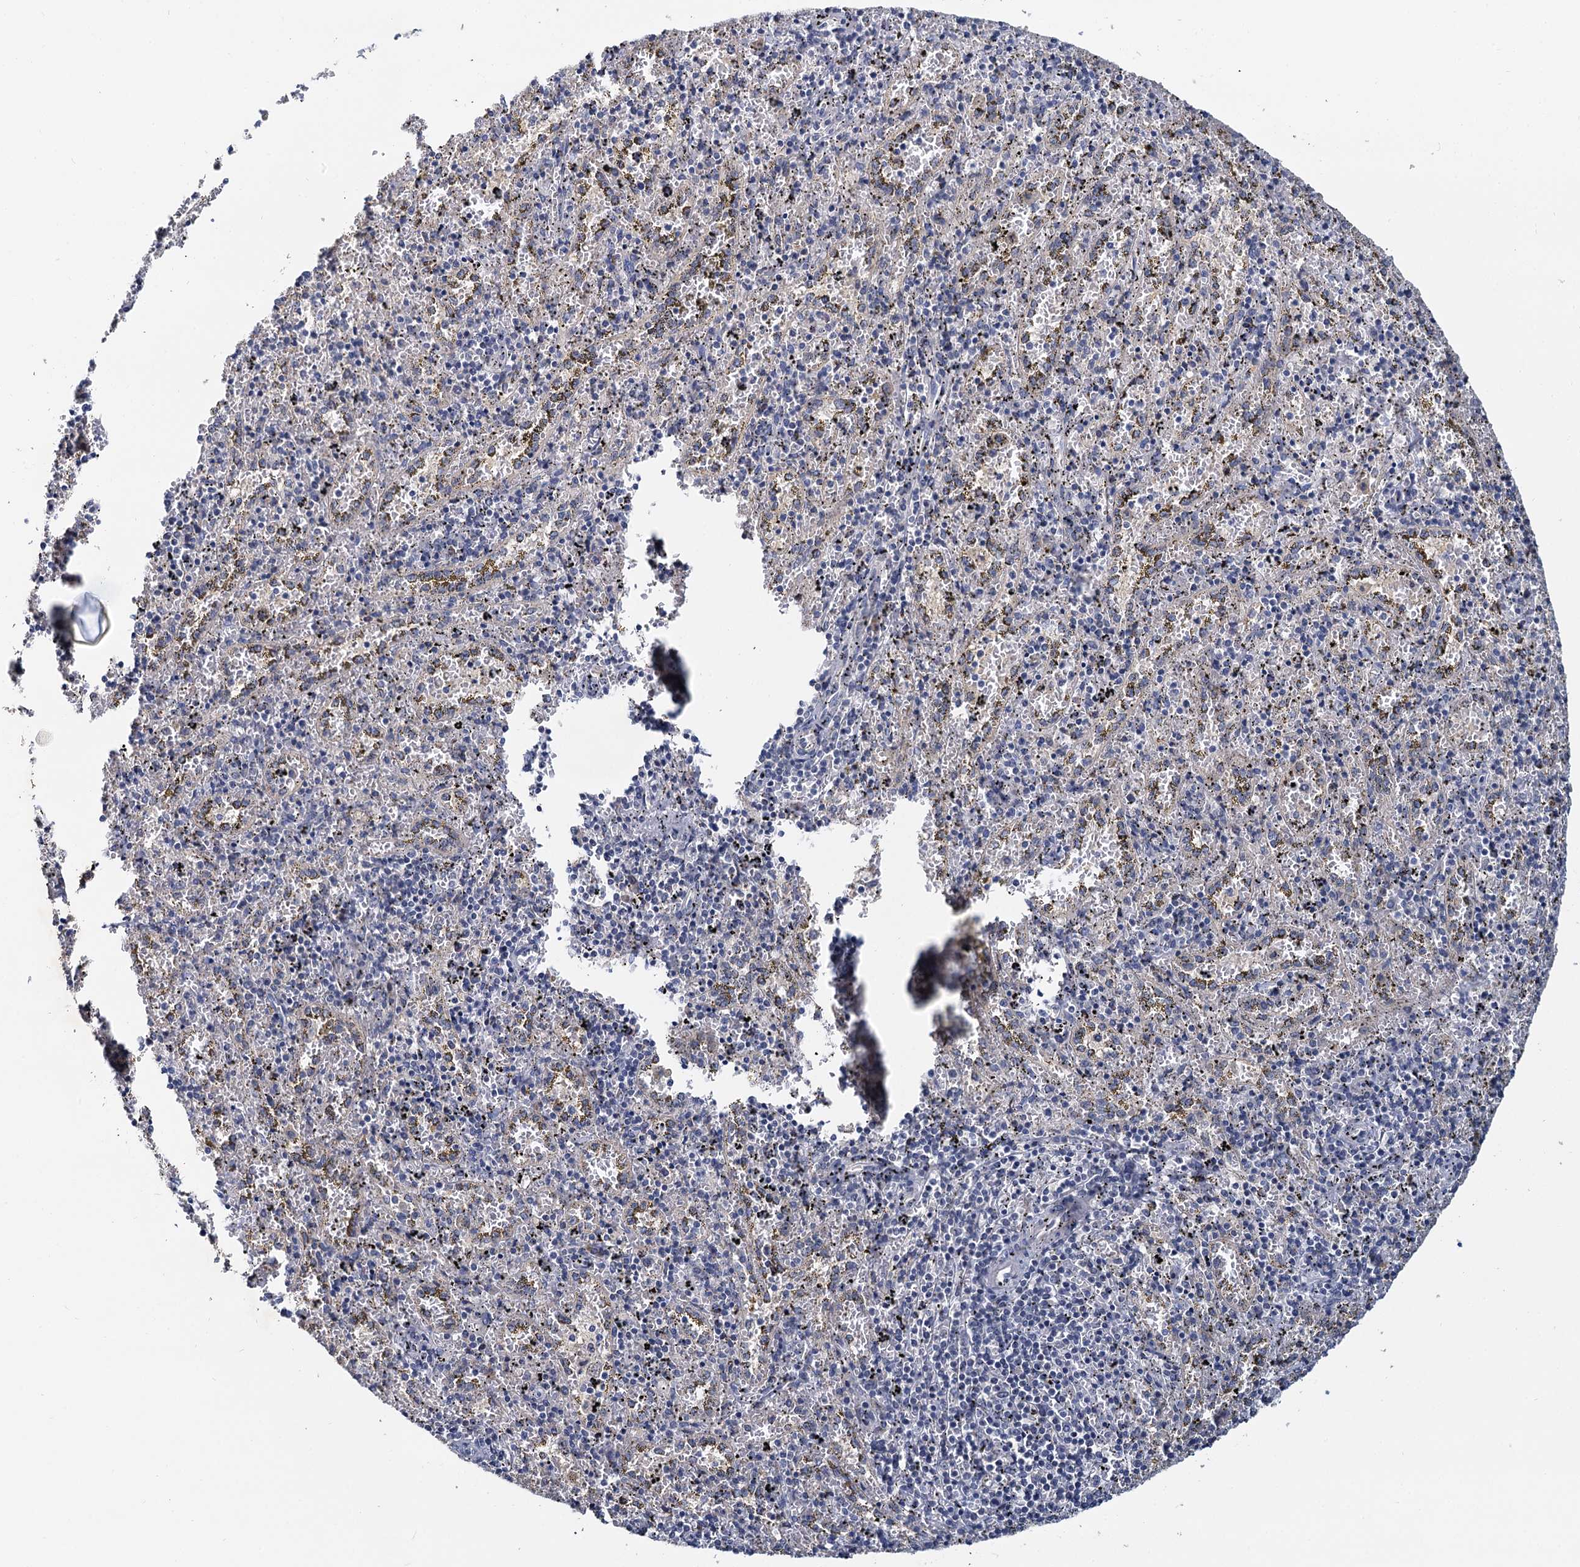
{"staining": {"intensity": "negative", "quantity": "none", "location": "none"}, "tissue": "spleen", "cell_type": "Cells in red pulp", "image_type": "normal", "snomed": [{"axis": "morphology", "description": "Normal tissue, NOS"}, {"axis": "topography", "description": "Spleen"}], "caption": "Spleen stained for a protein using immunohistochemistry (IHC) exhibits no expression cells in red pulp.", "gene": "ANKRD42", "patient": {"sex": "male", "age": 11}}